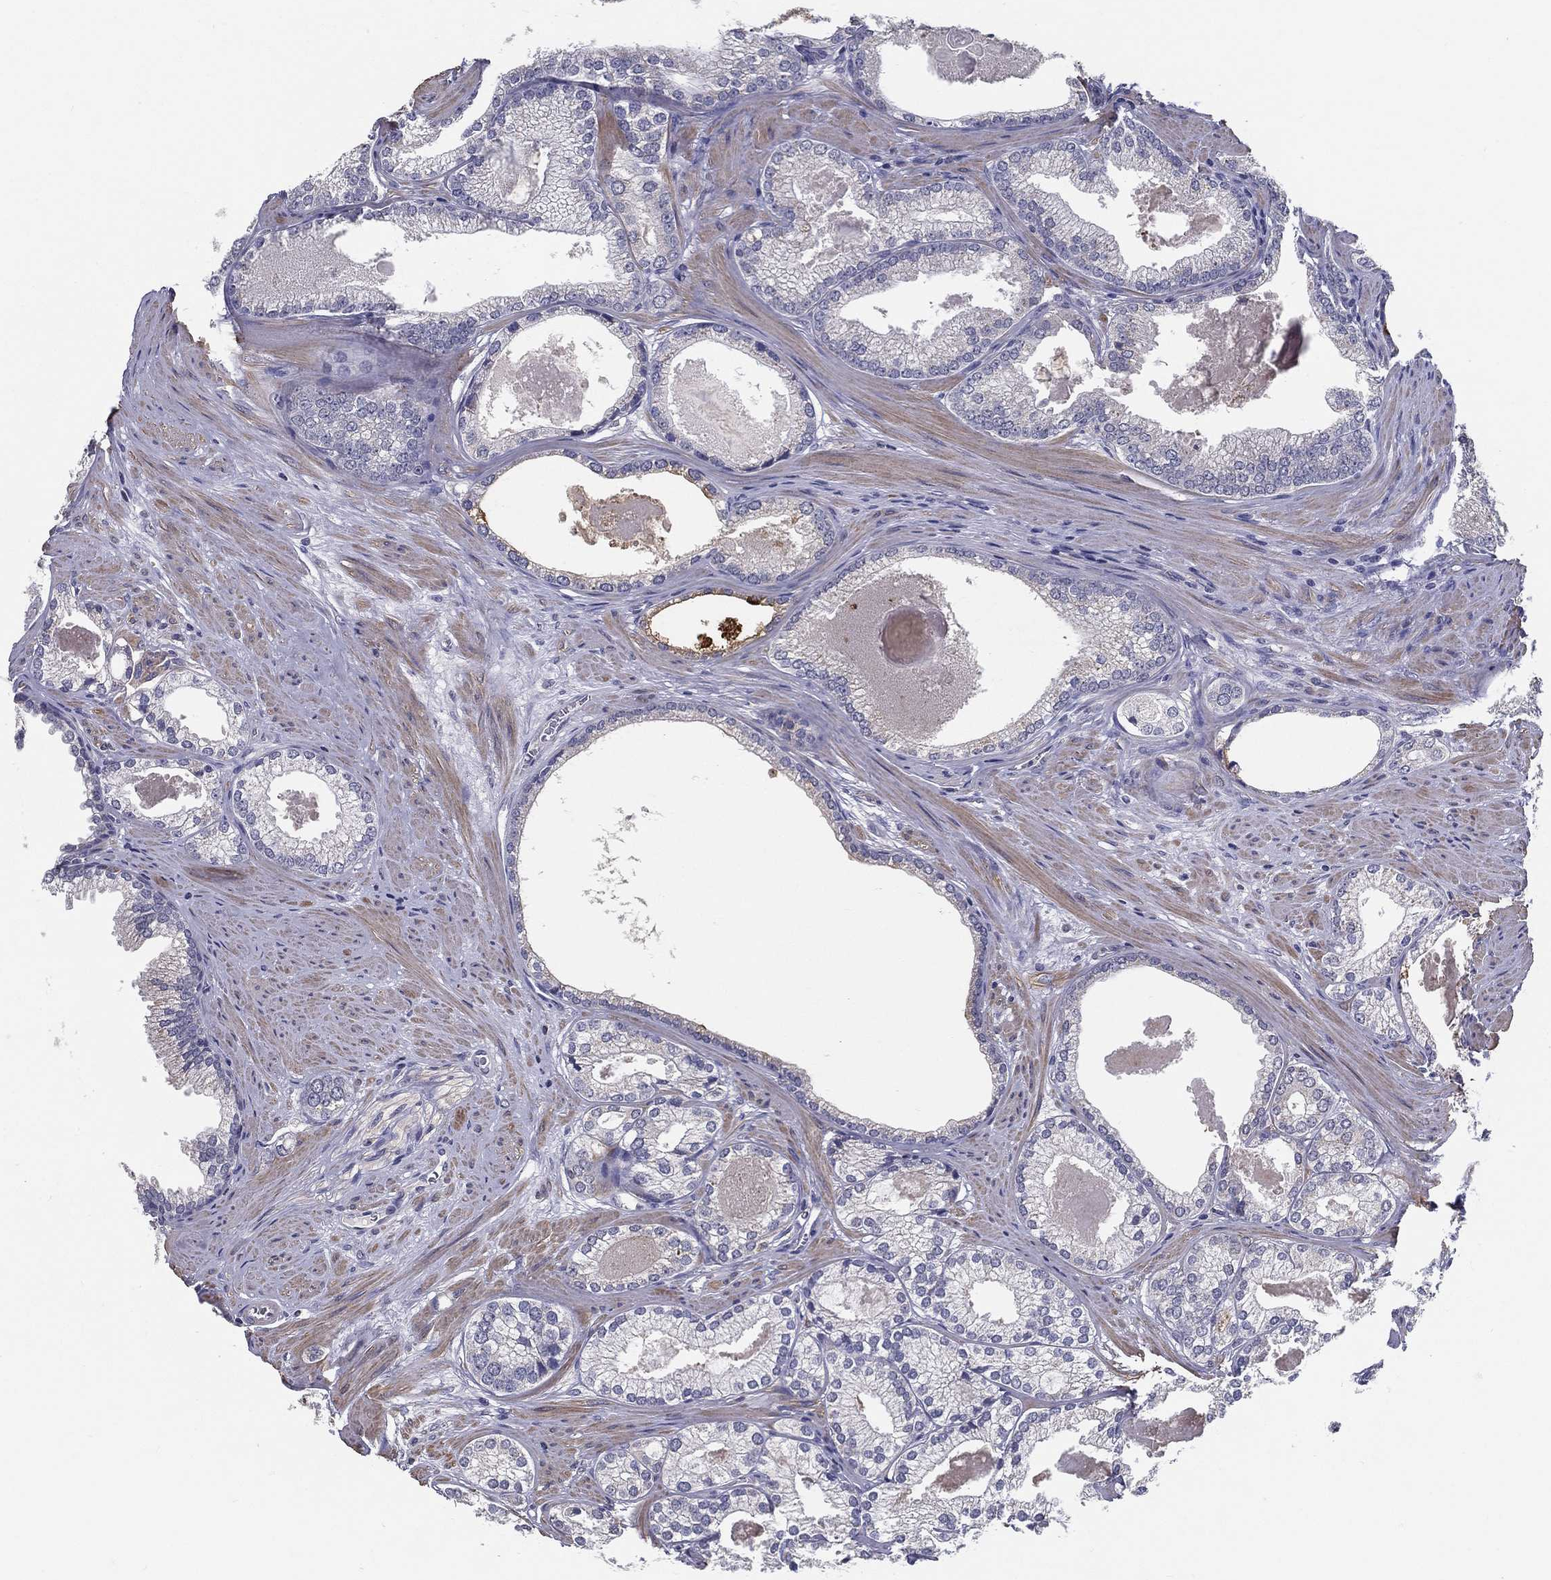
{"staining": {"intensity": "negative", "quantity": "none", "location": "none"}, "tissue": "prostate cancer", "cell_type": "Tumor cells", "image_type": "cancer", "snomed": [{"axis": "morphology", "description": "Adenocarcinoma, High grade"}, {"axis": "topography", "description": "Prostate and seminal vesicle, NOS"}], "caption": "Prostate cancer (adenocarcinoma (high-grade)) was stained to show a protein in brown. There is no significant positivity in tumor cells.", "gene": "PCSK1", "patient": {"sex": "male", "age": 62}}